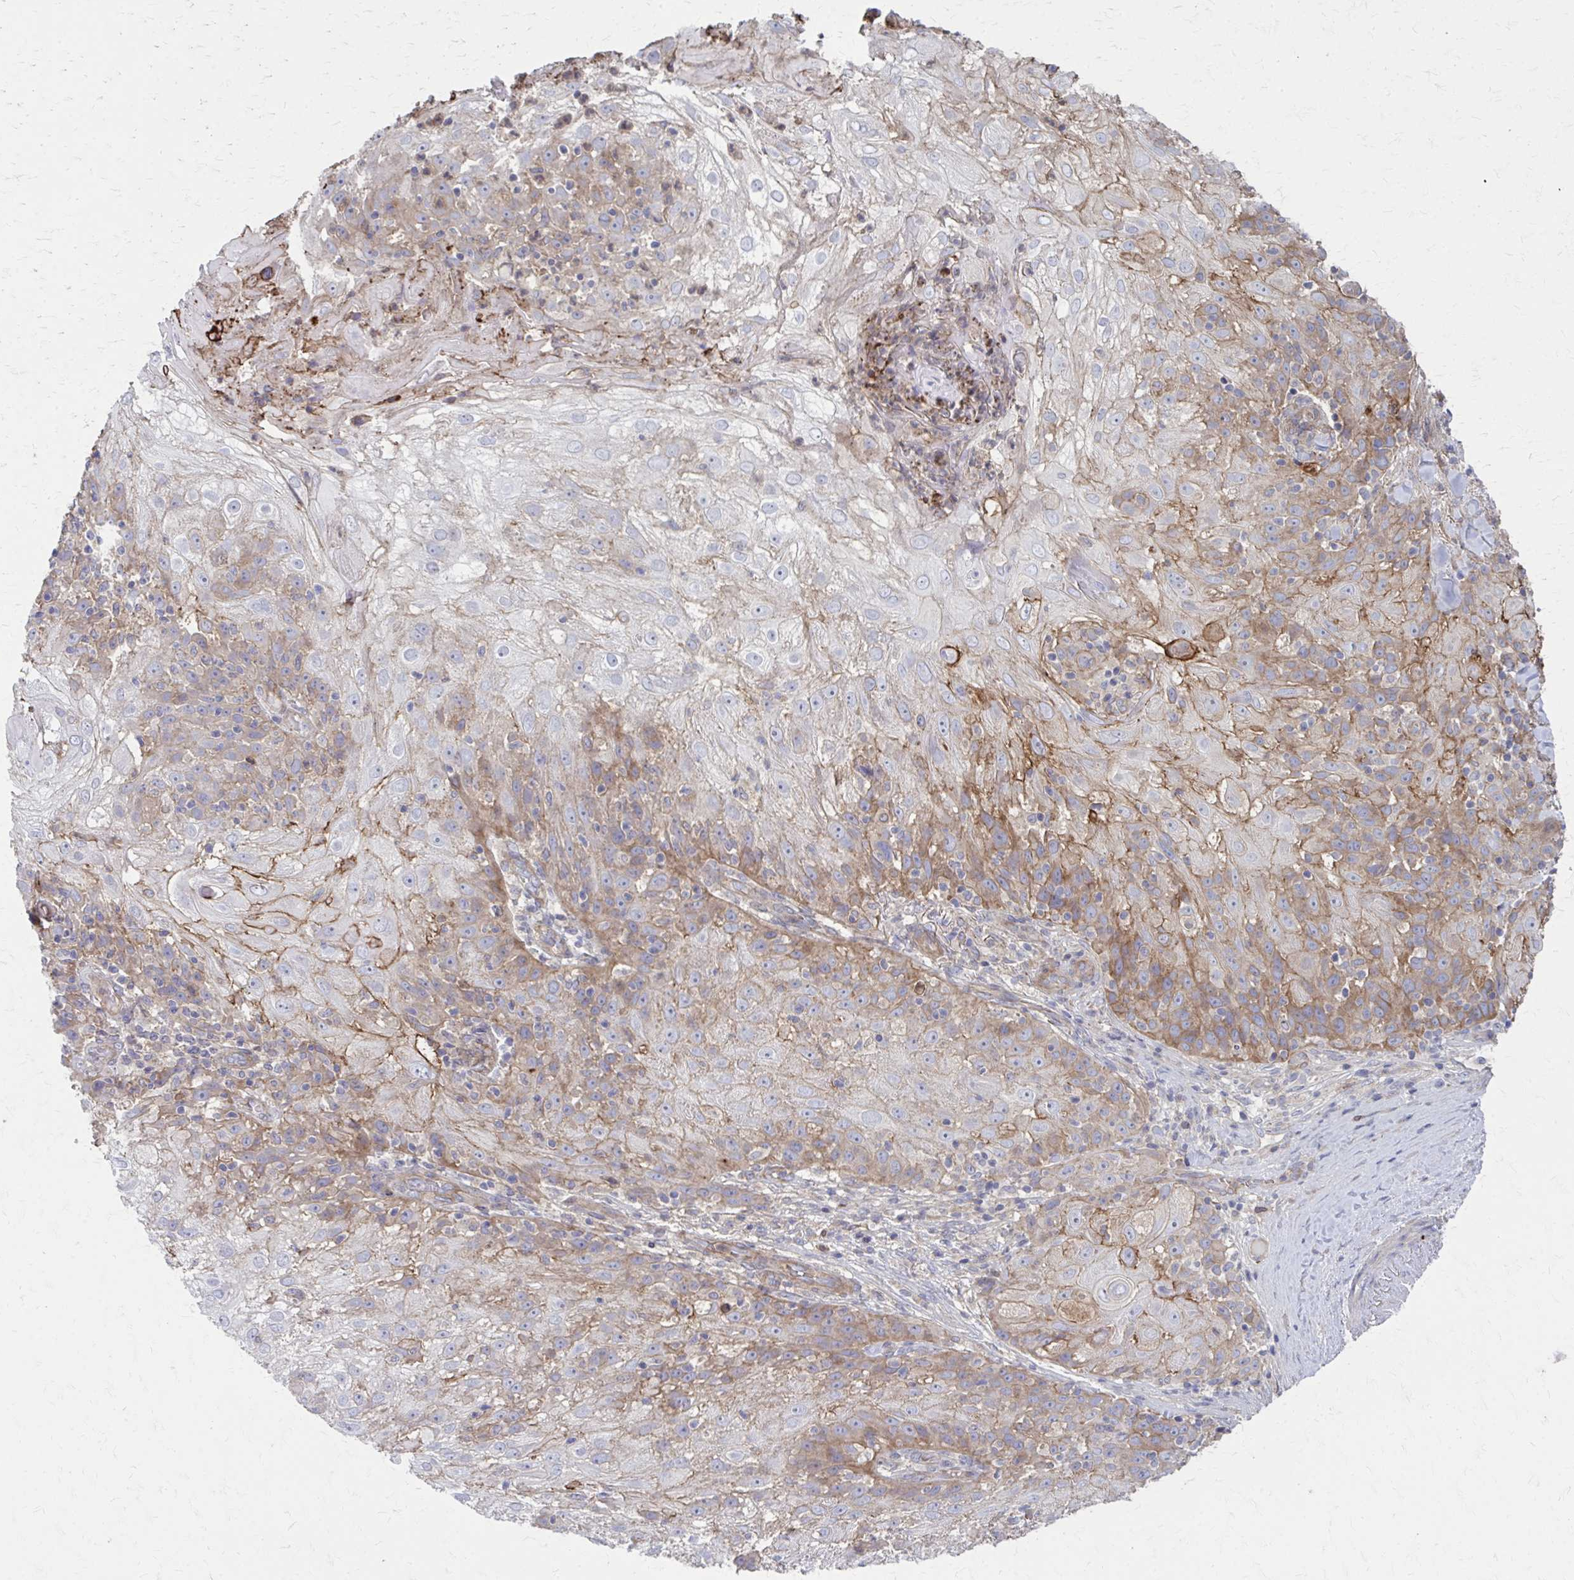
{"staining": {"intensity": "moderate", "quantity": "<25%", "location": "cytoplasmic/membranous"}, "tissue": "skin cancer", "cell_type": "Tumor cells", "image_type": "cancer", "snomed": [{"axis": "morphology", "description": "Normal tissue, NOS"}, {"axis": "morphology", "description": "Squamous cell carcinoma, NOS"}, {"axis": "topography", "description": "Skin"}], "caption": "The histopathology image displays staining of skin cancer (squamous cell carcinoma), revealing moderate cytoplasmic/membranous protein staining (brown color) within tumor cells.", "gene": "MMP14", "patient": {"sex": "female", "age": 83}}